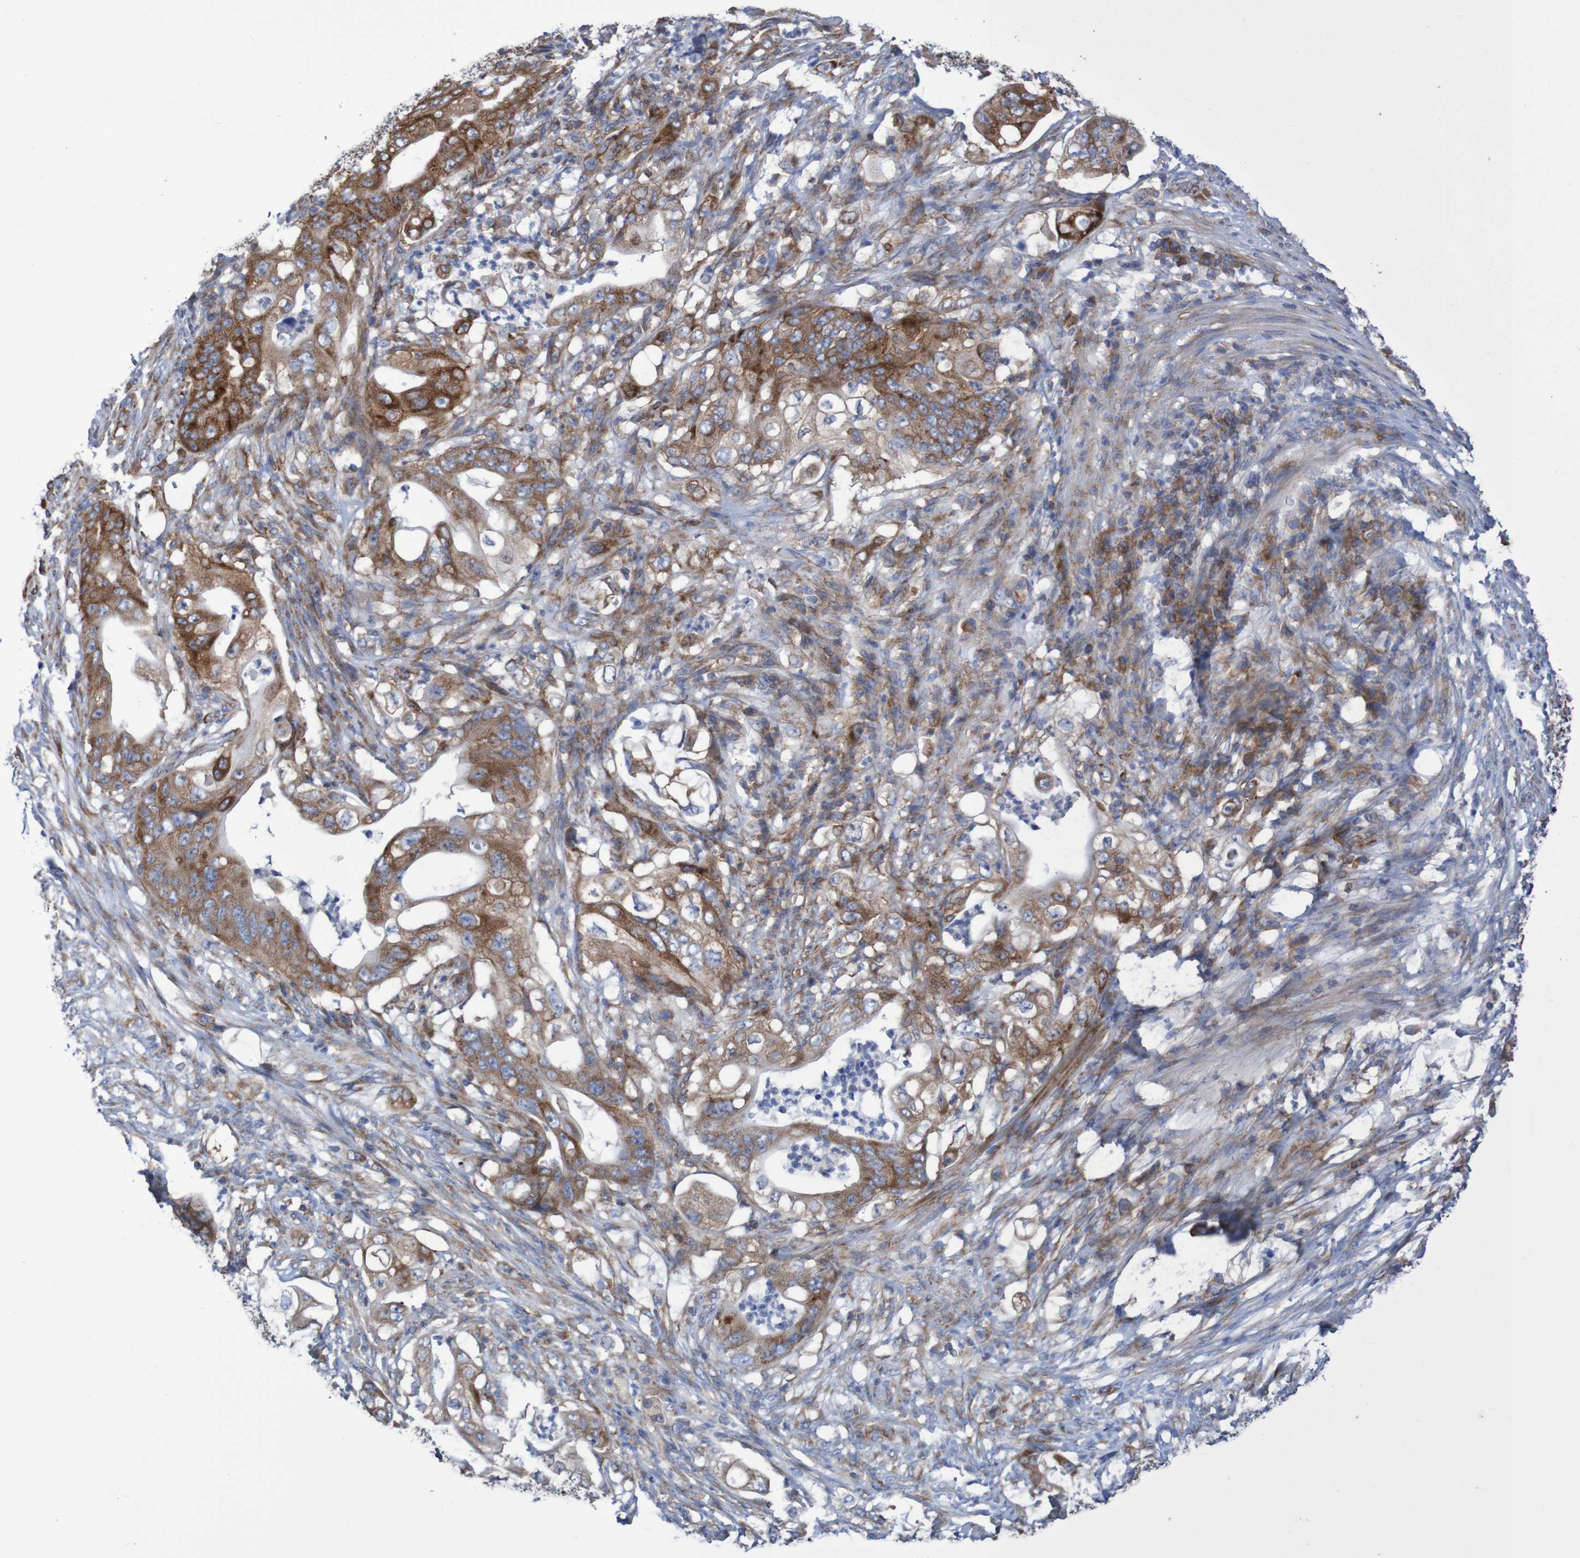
{"staining": {"intensity": "strong", "quantity": ">75%", "location": "cytoplasmic/membranous"}, "tissue": "stomach cancer", "cell_type": "Tumor cells", "image_type": "cancer", "snomed": [{"axis": "morphology", "description": "Adenocarcinoma, NOS"}, {"axis": "topography", "description": "Stomach"}], "caption": "DAB immunohistochemical staining of human stomach cancer (adenocarcinoma) displays strong cytoplasmic/membranous protein positivity in approximately >75% of tumor cells.", "gene": "FXR2", "patient": {"sex": "female", "age": 73}}